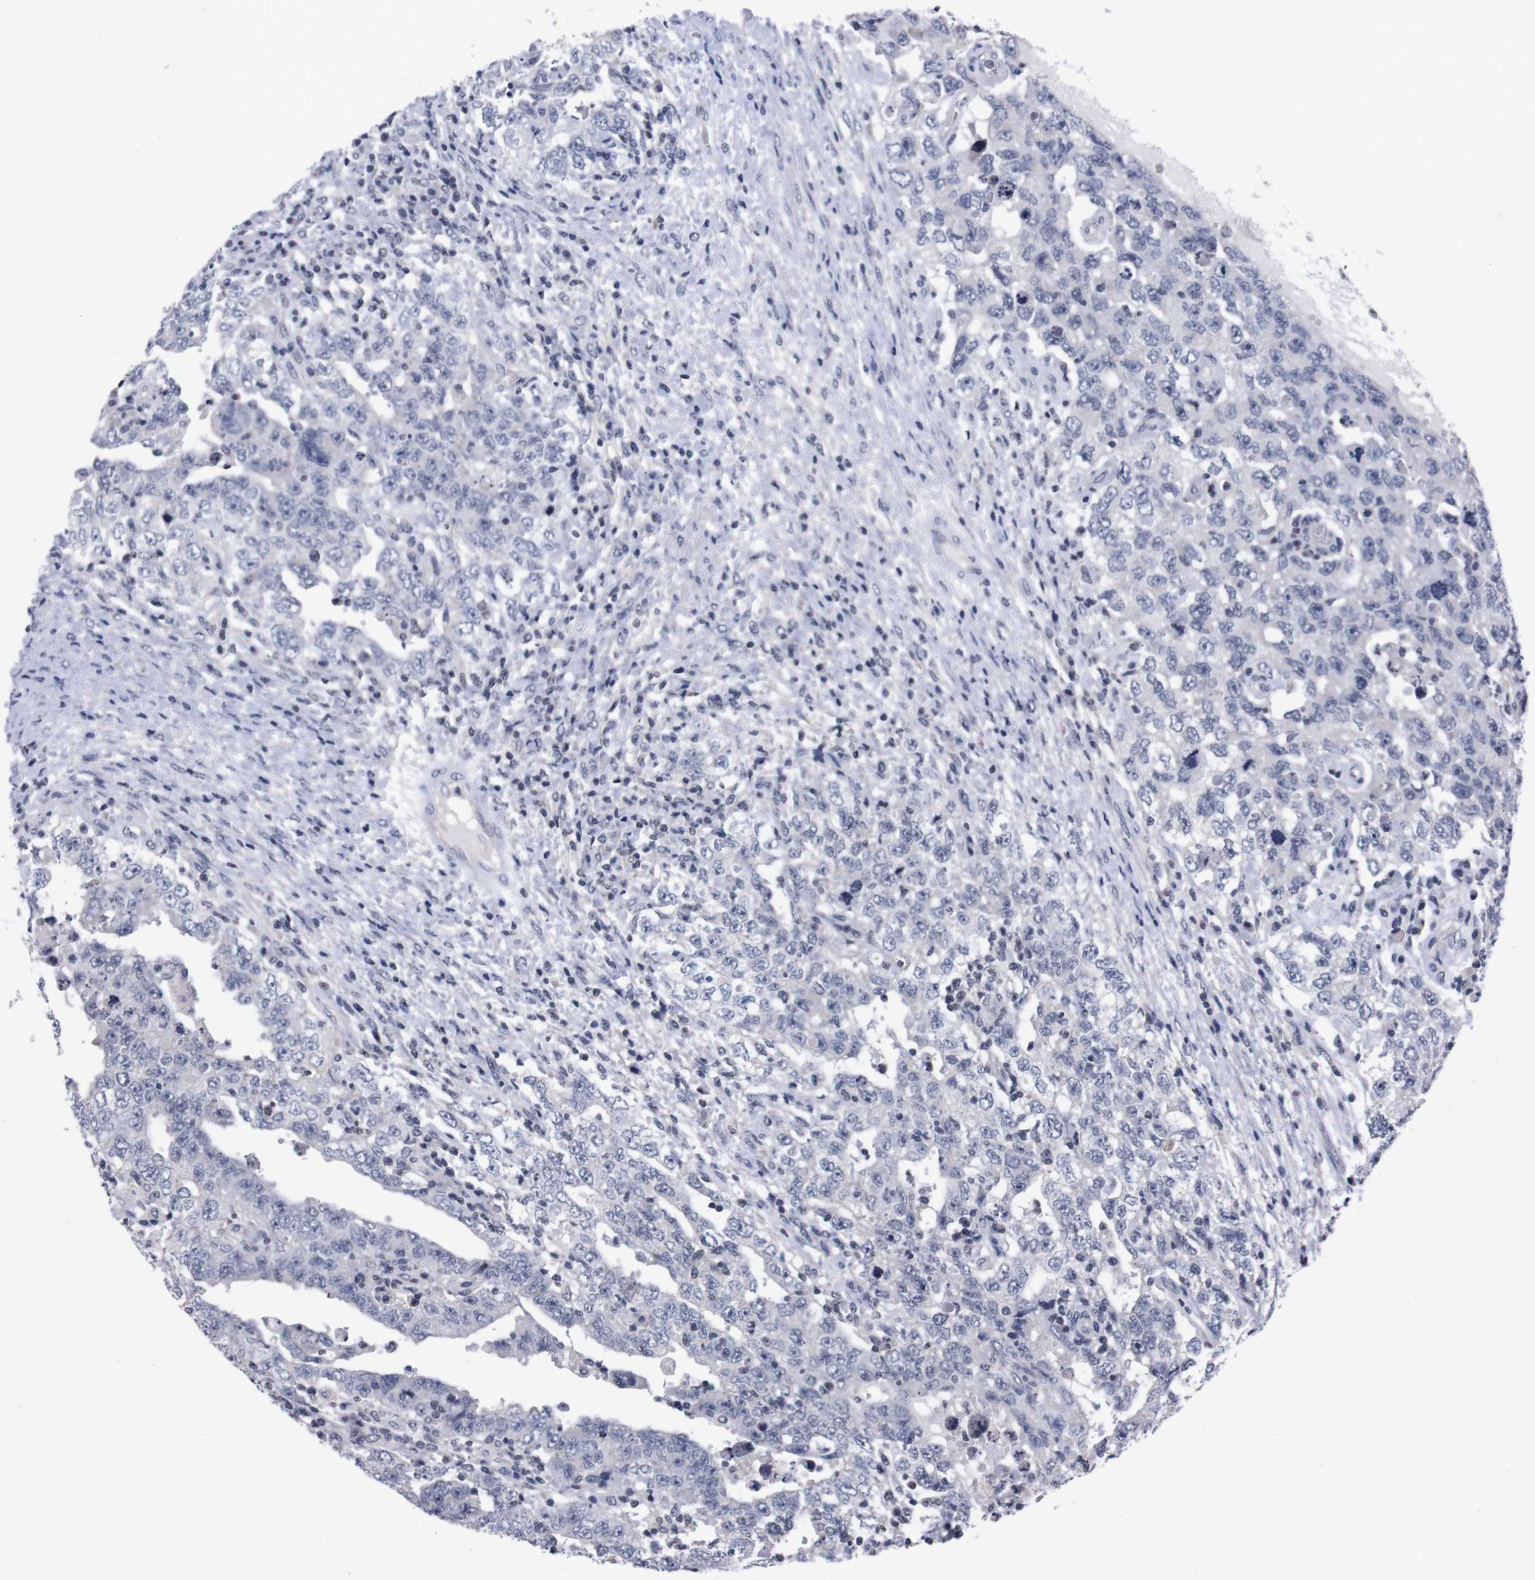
{"staining": {"intensity": "negative", "quantity": "none", "location": "none"}, "tissue": "testis cancer", "cell_type": "Tumor cells", "image_type": "cancer", "snomed": [{"axis": "morphology", "description": "Carcinoma, Embryonal, NOS"}, {"axis": "topography", "description": "Testis"}], "caption": "An IHC image of testis cancer is shown. There is no staining in tumor cells of testis cancer.", "gene": "TNFRSF21", "patient": {"sex": "male", "age": 26}}